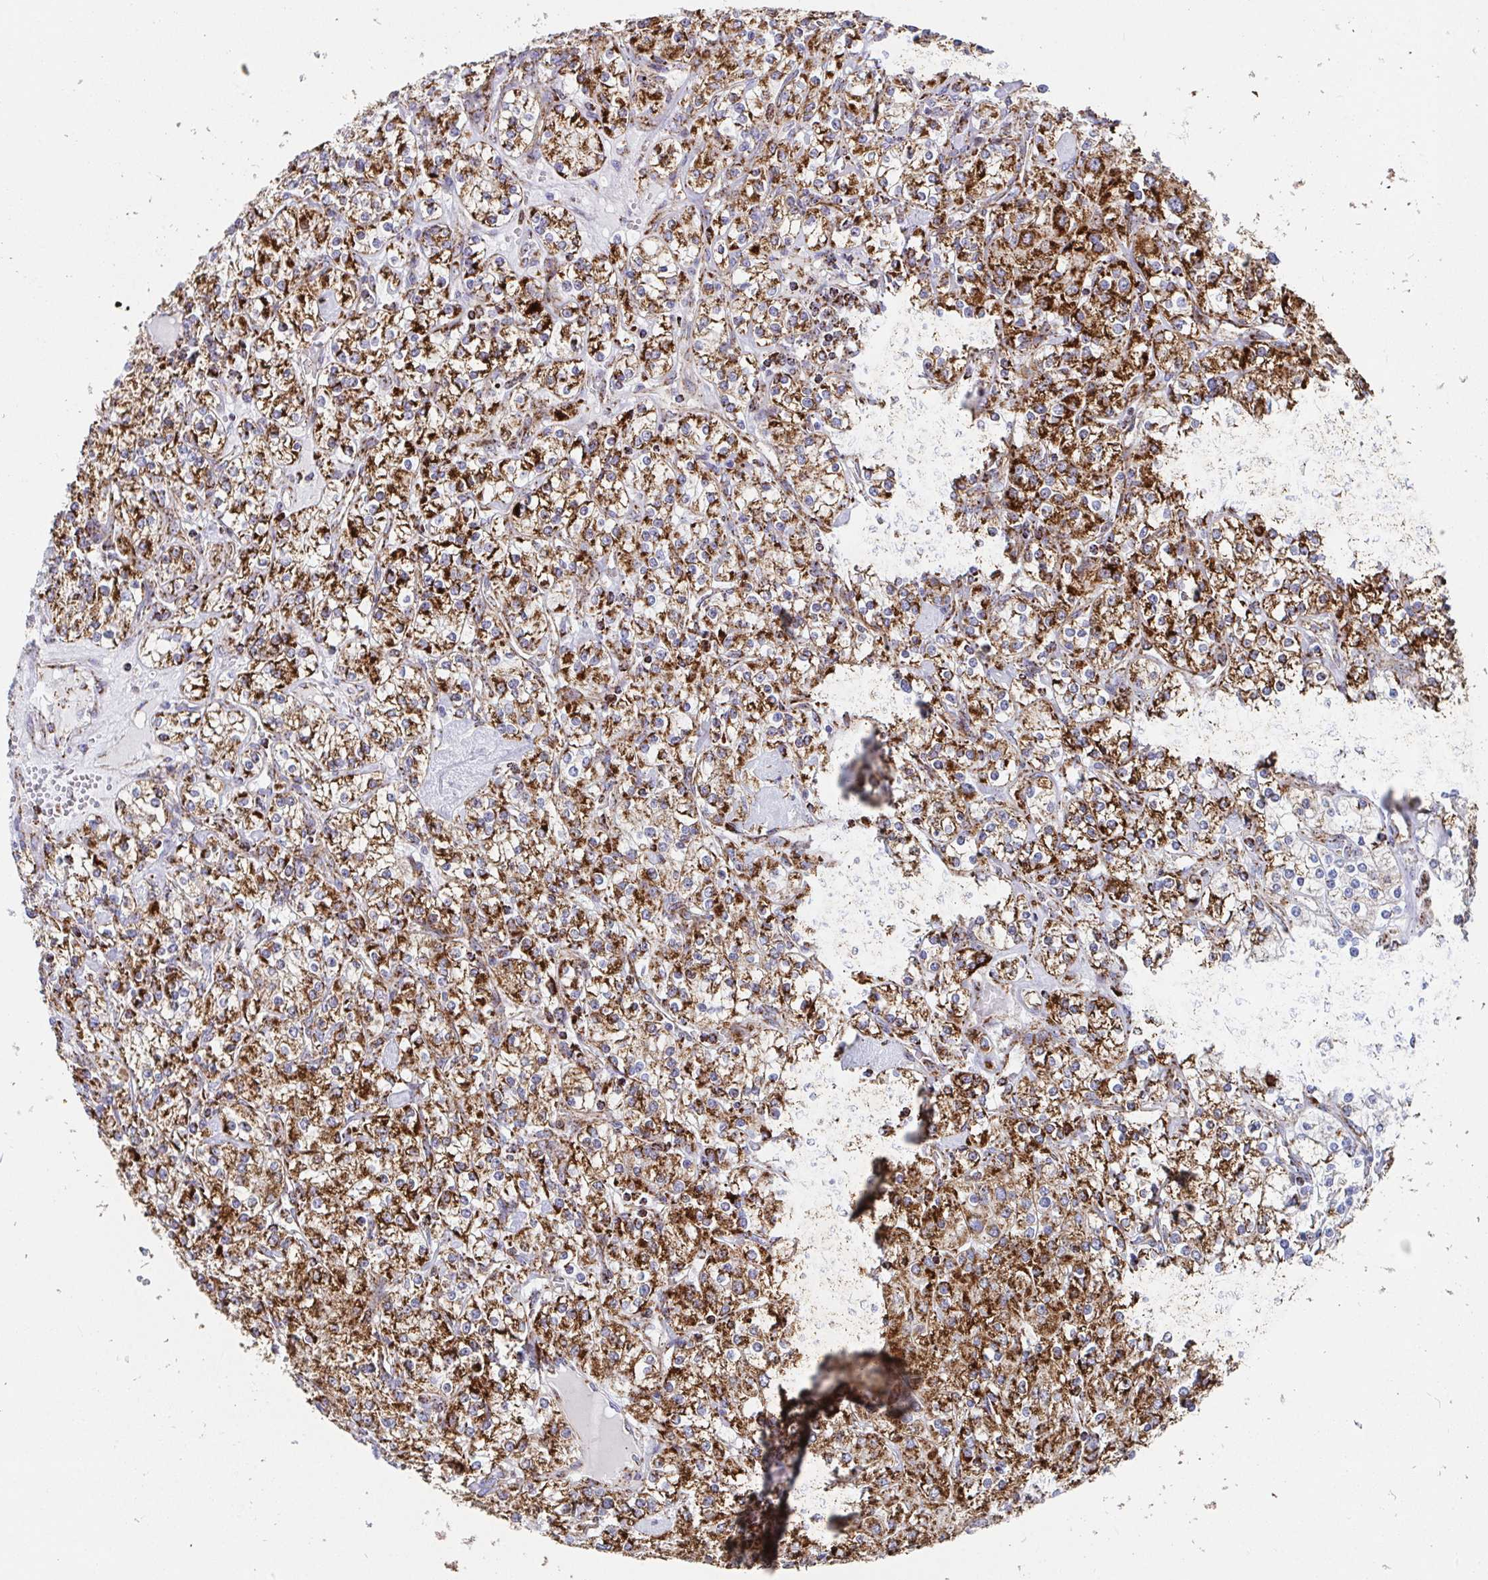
{"staining": {"intensity": "strong", "quantity": ">75%", "location": "cytoplasmic/membranous"}, "tissue": "renal cancer", "cell_type": "Tumor cells", "image_type": "cancer", "snomed": [{"axis": "morphology", "description": "Adenocarcinoma, NOS"}, {"axis": "topography", "description": "Kidney"}], "caption": "Human renal cancer stained with a brown dye displays strong cytoplasmic/membranous positive positivity in about >75% of tumor cells.", "gene": "ATP5MJ", "patient": {"sex": "male", "age": 77}}